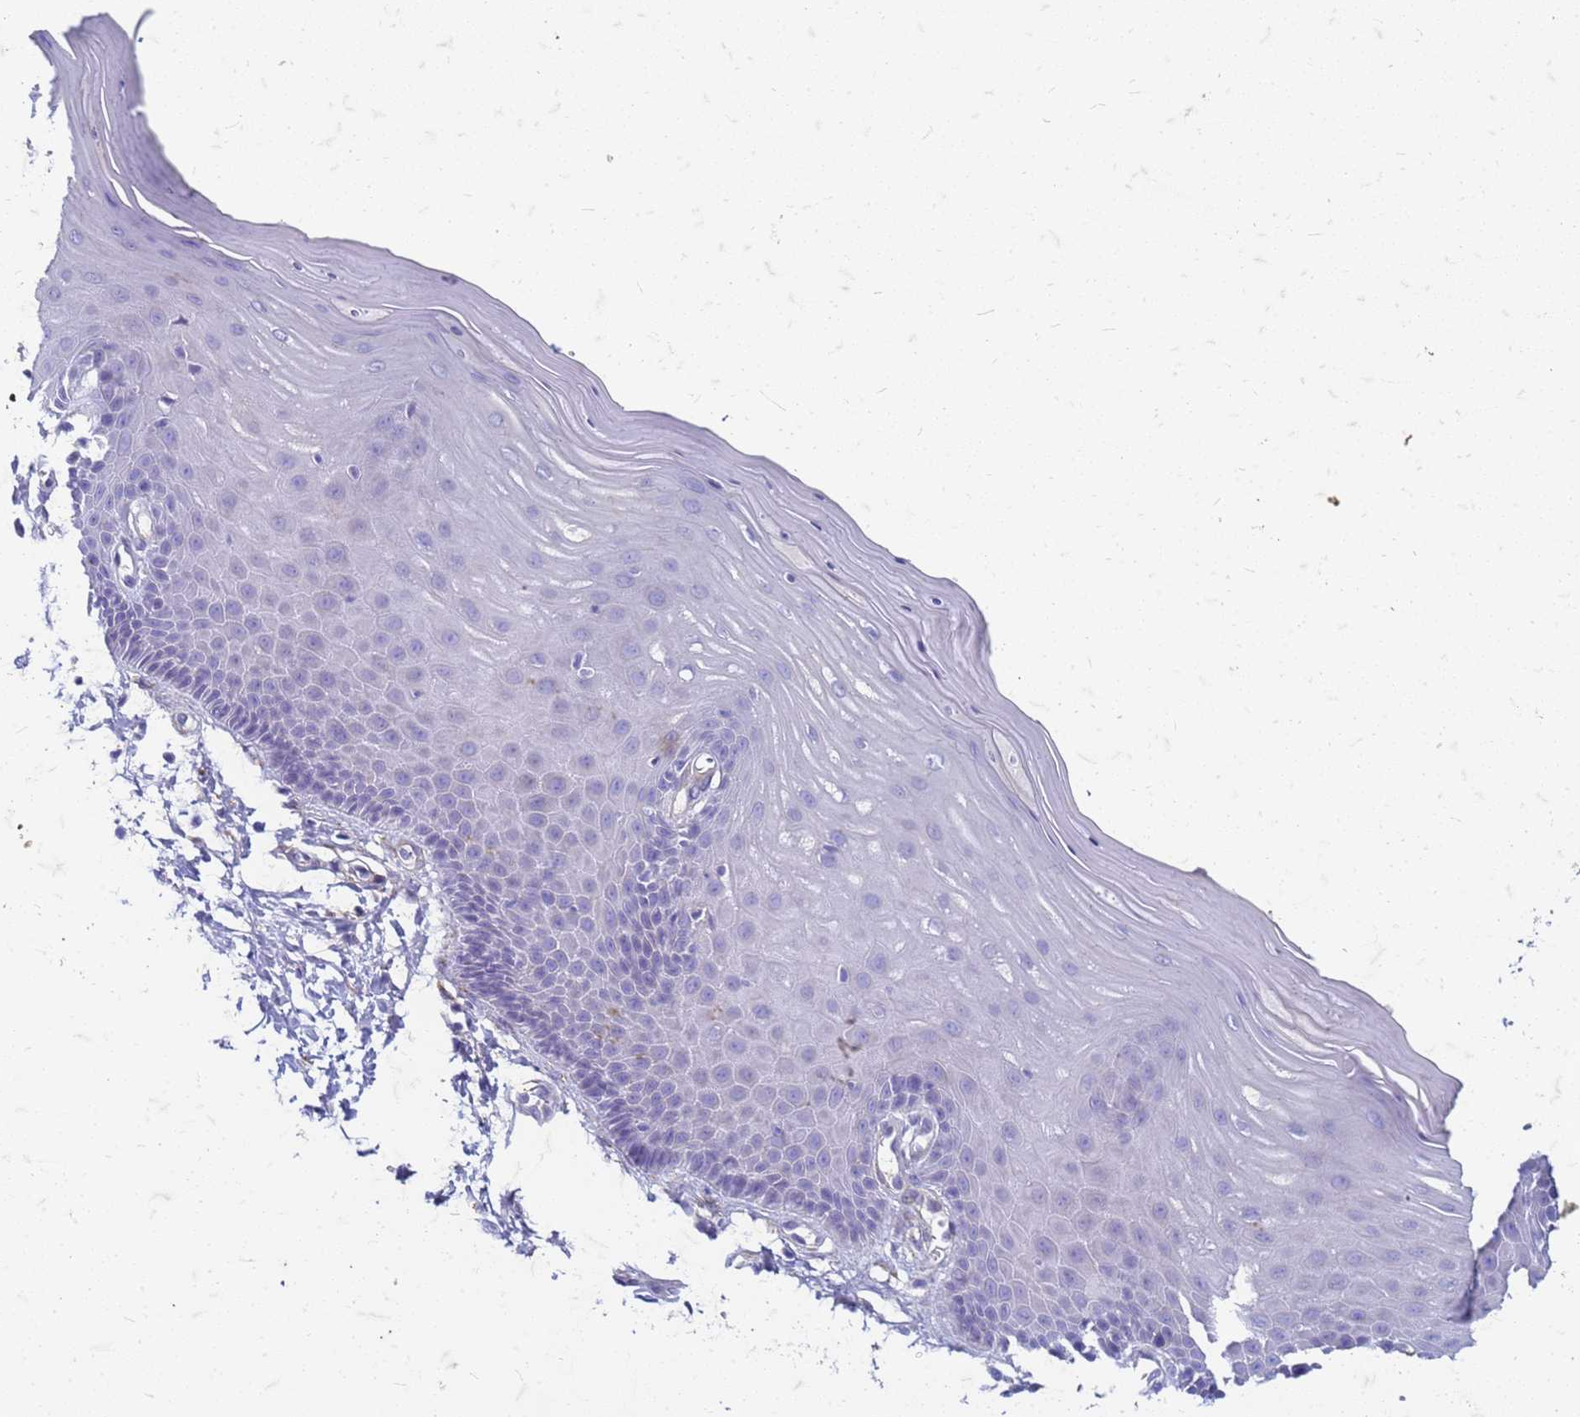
{"staining": {"intensity": "negative", "quantity": "none", "location": "none"}, "tissue": "cervix", "cell_type": "Glandular cells", "image_type": "normal", "snomed": [{"axis": "morphology", "description": "Normal tissue, NOS"}, {"axis": "topography", "description": "Cervix"}], "caption": "DAB (3,3'-diaminobenzidine) immunohistochemical staining of benign cervix shows no significant positivity in glandular cells.", "gene": "TRIM64B", "patient": {"sex": "female", "age": 55}}